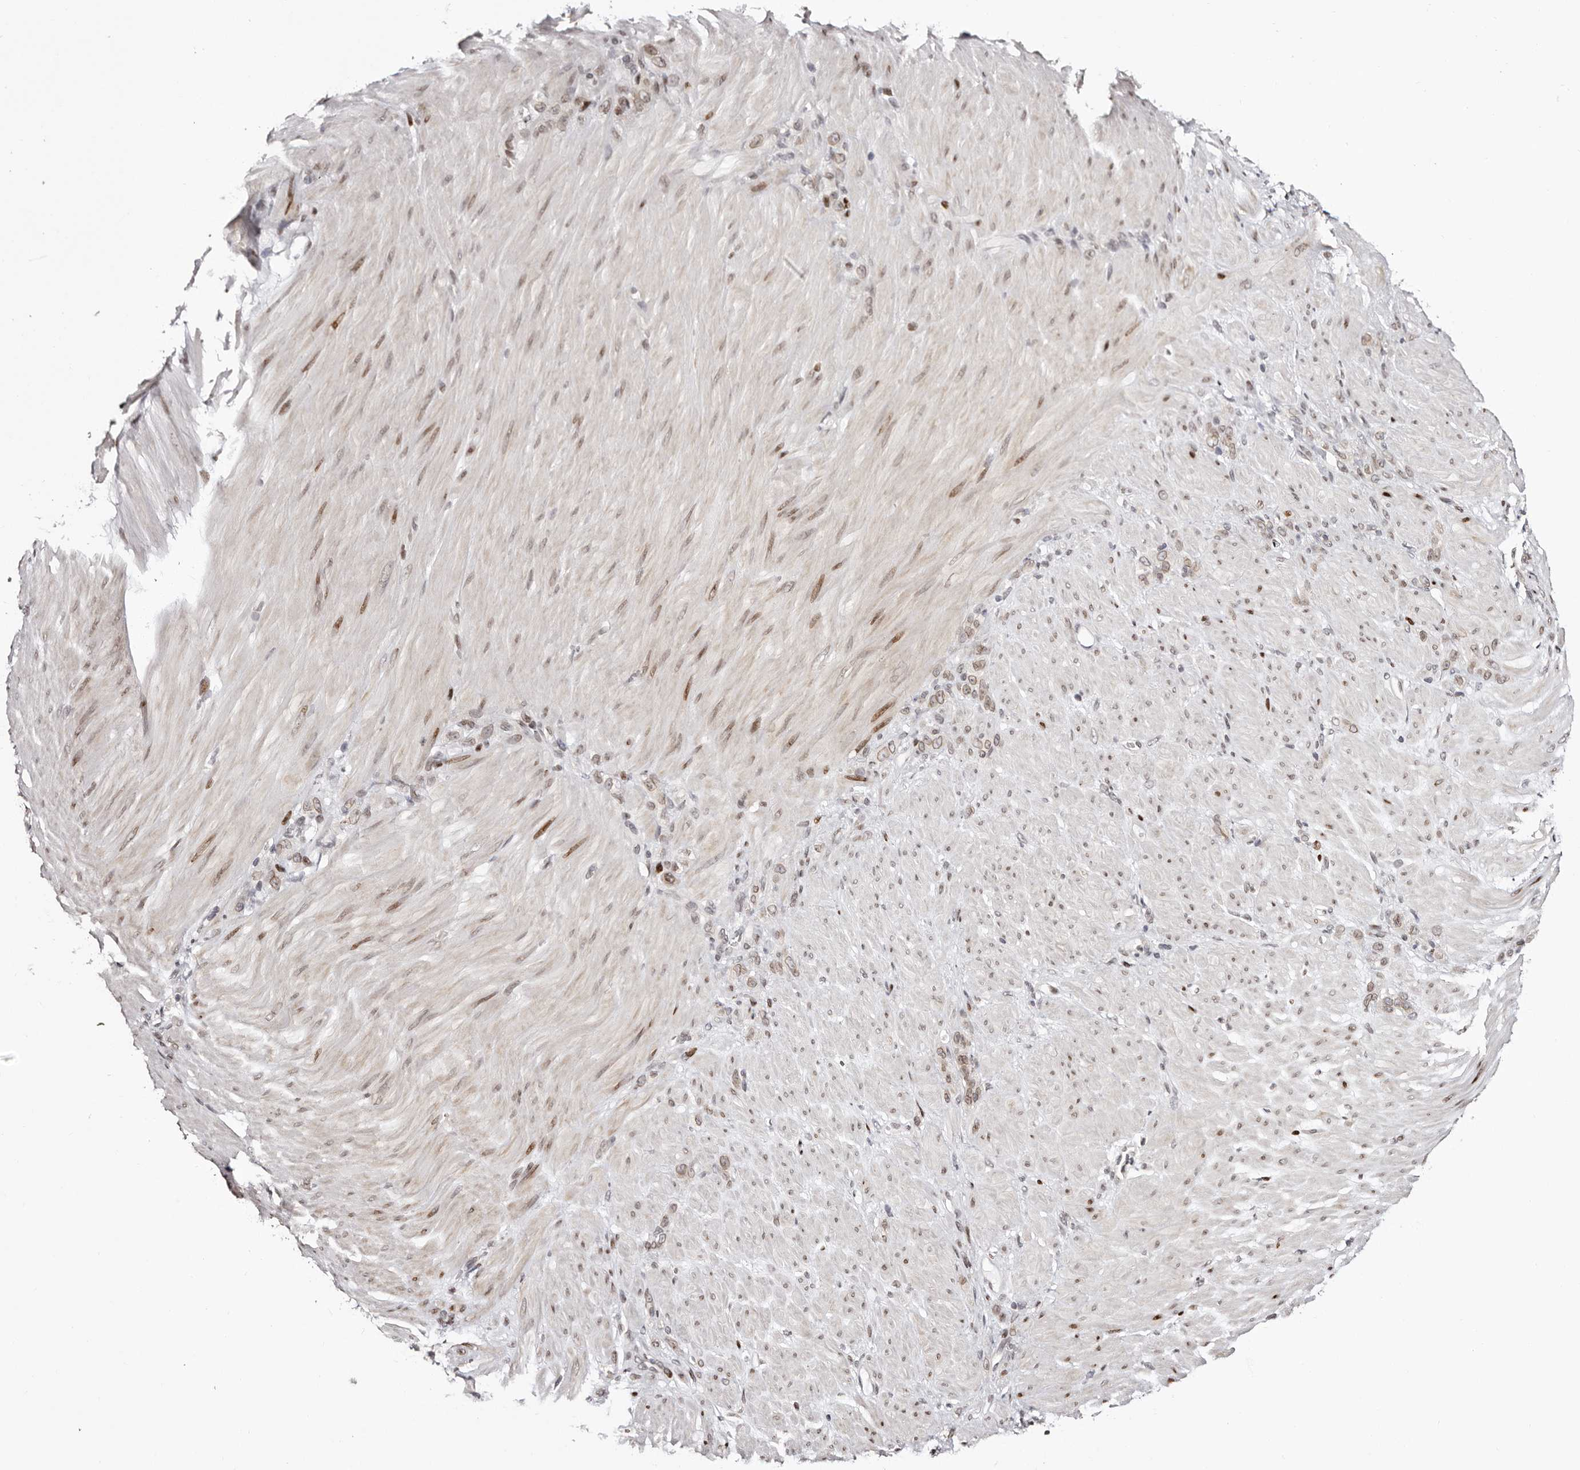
{"staining": {"intensity": "weak", "quantity": ">75%", "location": "cytoplasmic/membranous,nuclear"}, "tissue": "stomach cancer", "cell_type": "Tumor cells", "image_type": "cancer", "snomed": [{"axis": "morphology", "description": "Normal tissue, NOS"}, {"axis": "morphology", "description": "Adenocarcinoma, NOS"}, {"axis": "topography", "description": "Stomach"}], "caption": "A low amount of weak cytoplasmic/membranous and nuclear positivity is appreciated in approximately >75% of tumor cells in adenocarcinoma (stomach) tissue.", "gene": "NUP153", "patient": {"sex": "male", "age": 82}}